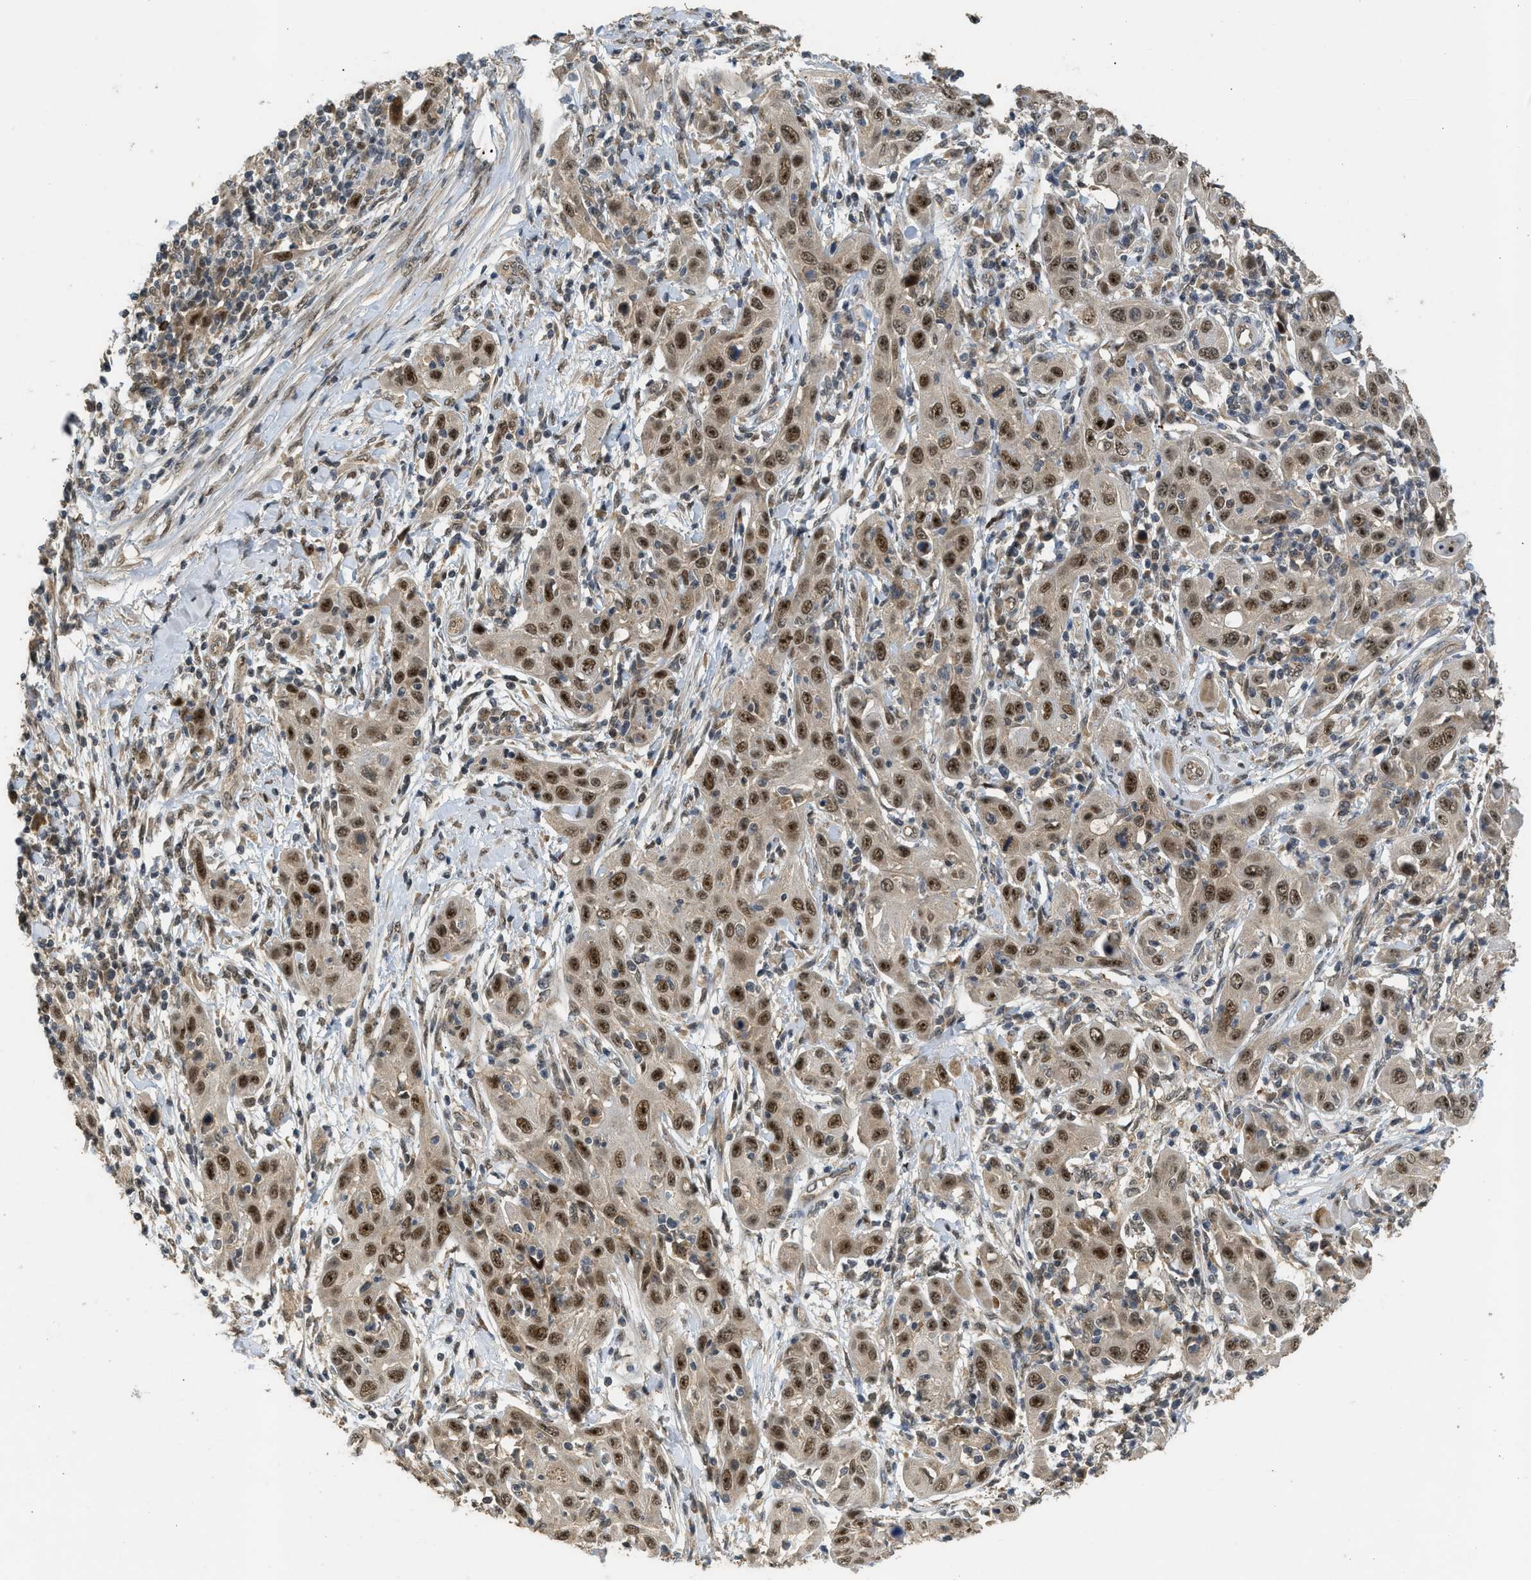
{"staining": {"intensity": "moderate", "quantity": ">75%", "location": "nuclear"}, "tissue": "skin cancer", "cell_type": "Tumor cells", "image_type": "cancer", "snomed": [{"axis": "morphology", "description": "Squamous cell carcinoma, NOS"}, {"axis": "topography", "description": "Skin"}], "caption": "Protein staining shows moderate nuclear staining in approximately >75% of tumor cells in squamous cell carcinoma (skin).", "gene": "GET1", "patient": {"sex": "female", "age": 88}}